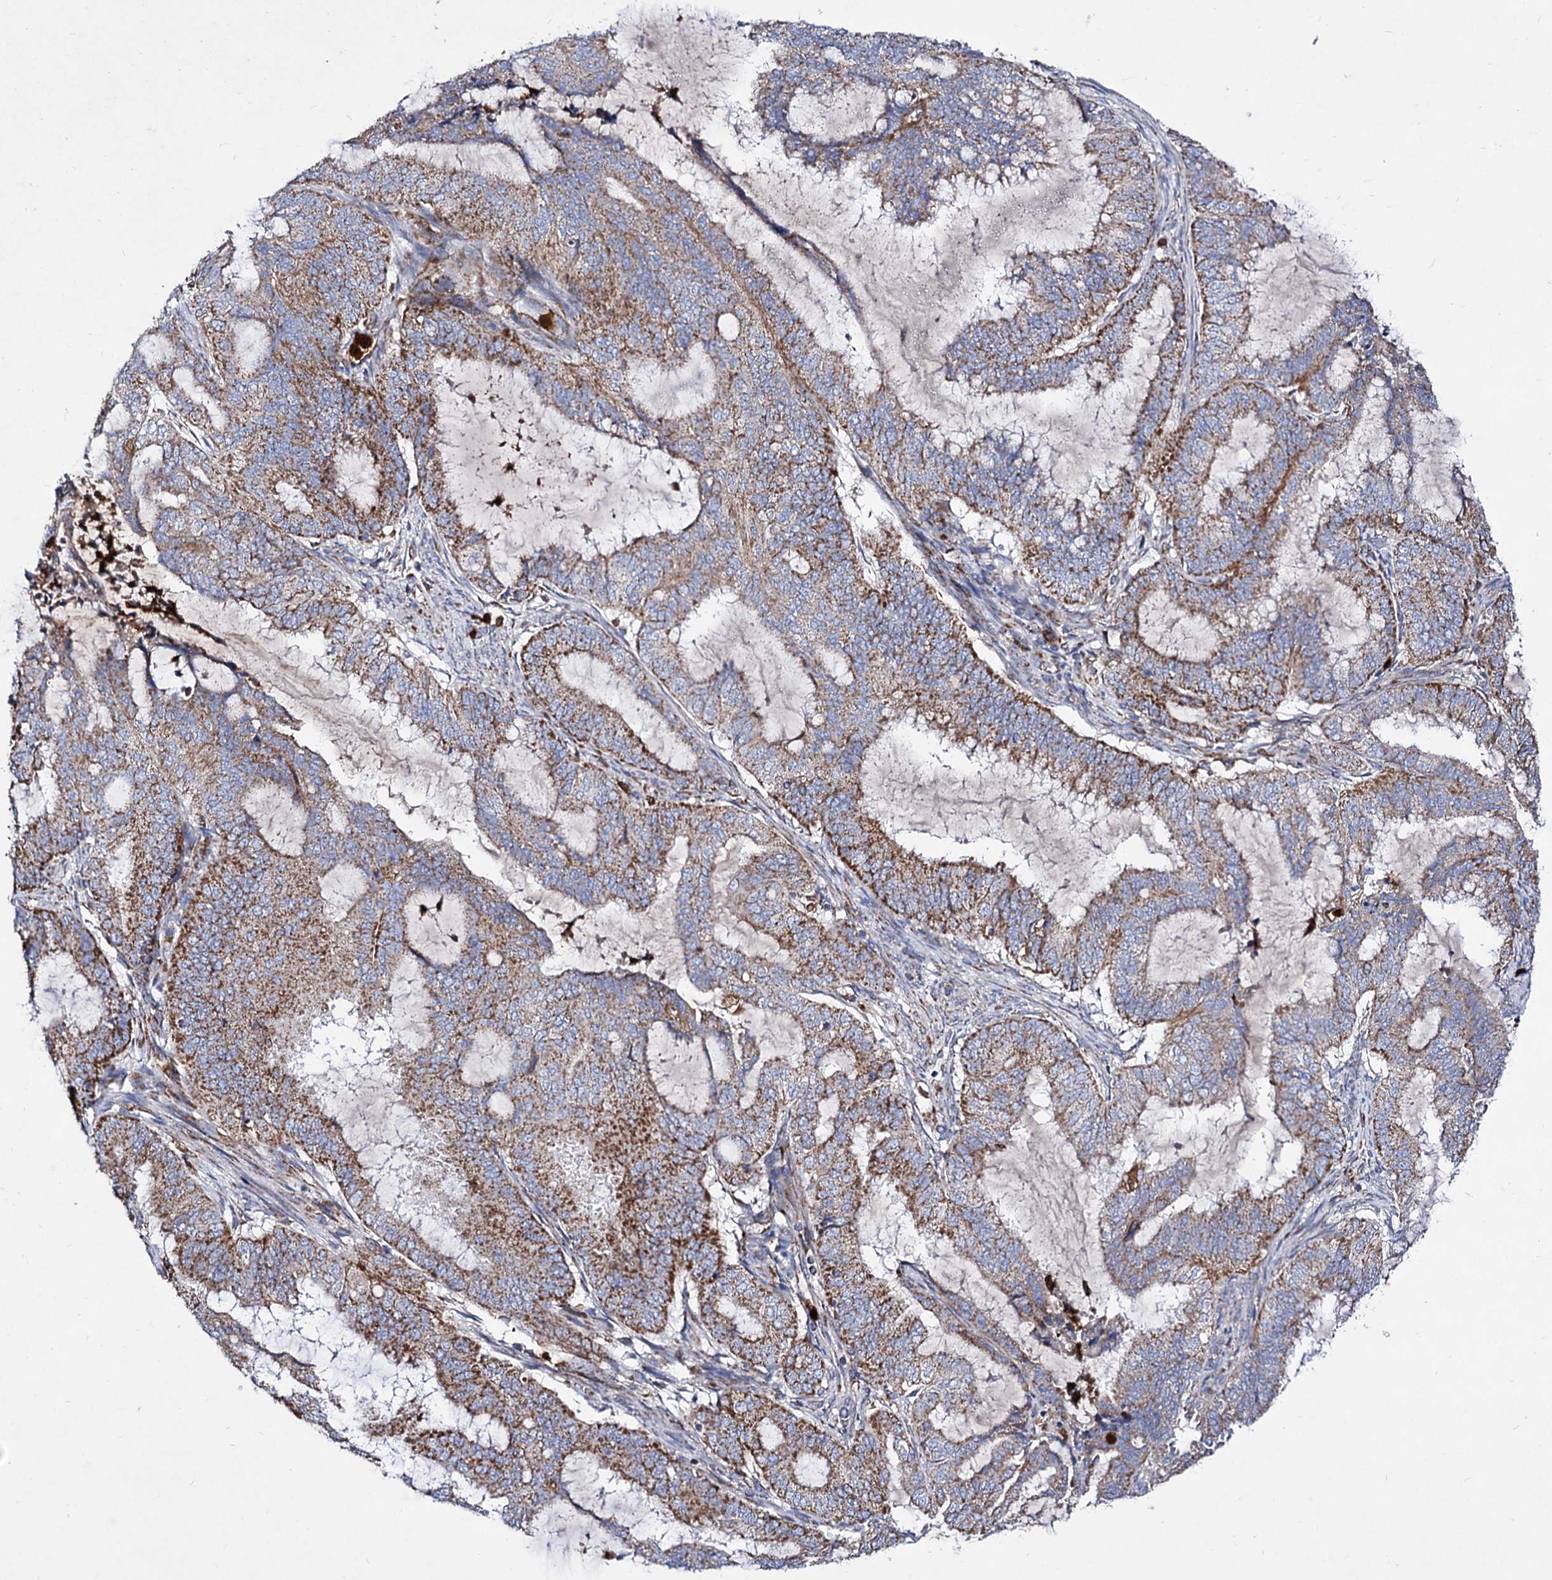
{"staining": {"intensity": "moderate", "quantity": "25%-75%", "location": "cytoplasmic/membranous"}, "tissue": "endometrial cancer", "cell_type": "Tumor cells", "image_type": "cancer", "snomed": [{"axis": "morphology", "description": "Adenocarcinoma, NOS"}, {"axis": "topography", "description": "Endometrium"}], "caption": "An immunohistochemistry photomicrograph of neoplastic tissue is shown. Protein staining in brown highlights moderate cytoplasmic/membranous positivity in endometrial adenocarcinoma within tumor cells.", "gene": "ACAD9", "patient": {"sex": "female", "age": 51}}